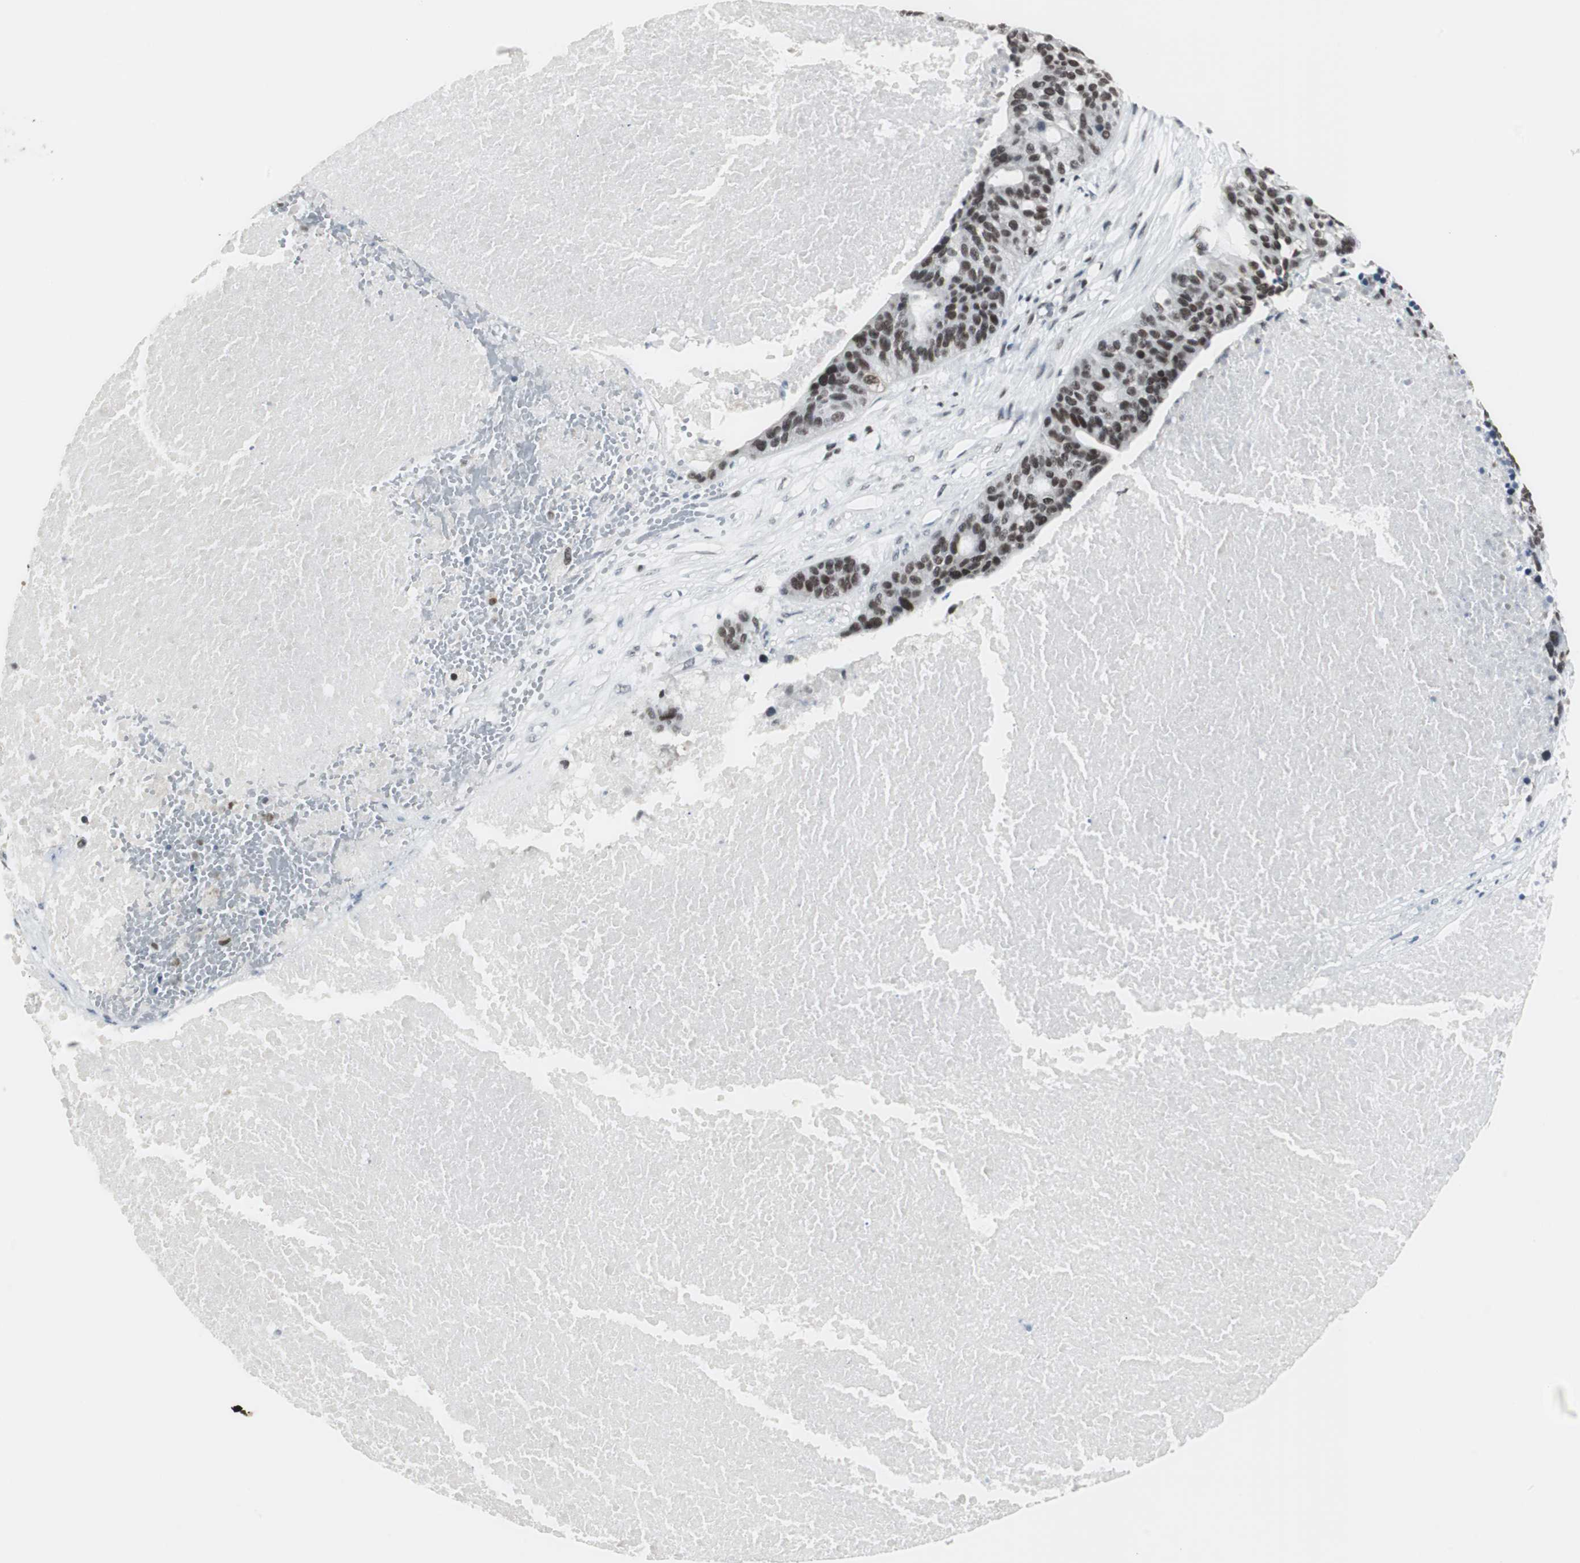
{"staining": {"intensity": "moderate", "quantity": ">75%", "location": "nuclear"}, "tissue": "ovarian cancer", "cell_type": "Tumor cells", "image_type": "cancer", "snomed": [{"axis": "morphology", "description": "Cystadenocarcinoma, serous, NOS"}, {"axis": "topography", "description": "Ovary"}], "caption": "Ovarian serous cystadenocarcinoma tissue exhibits moderate nuclear staining in about >75% of tumor cells, visualized by immunohistochemistry. Using DAB (3,3'-diaminobenzidine) (brown) and hematoxylin (blue) stains, captured at high magnification using brightfield microscopy.", "gene": "RAD9A", "patient": {"sex": "female", "age": 59}}